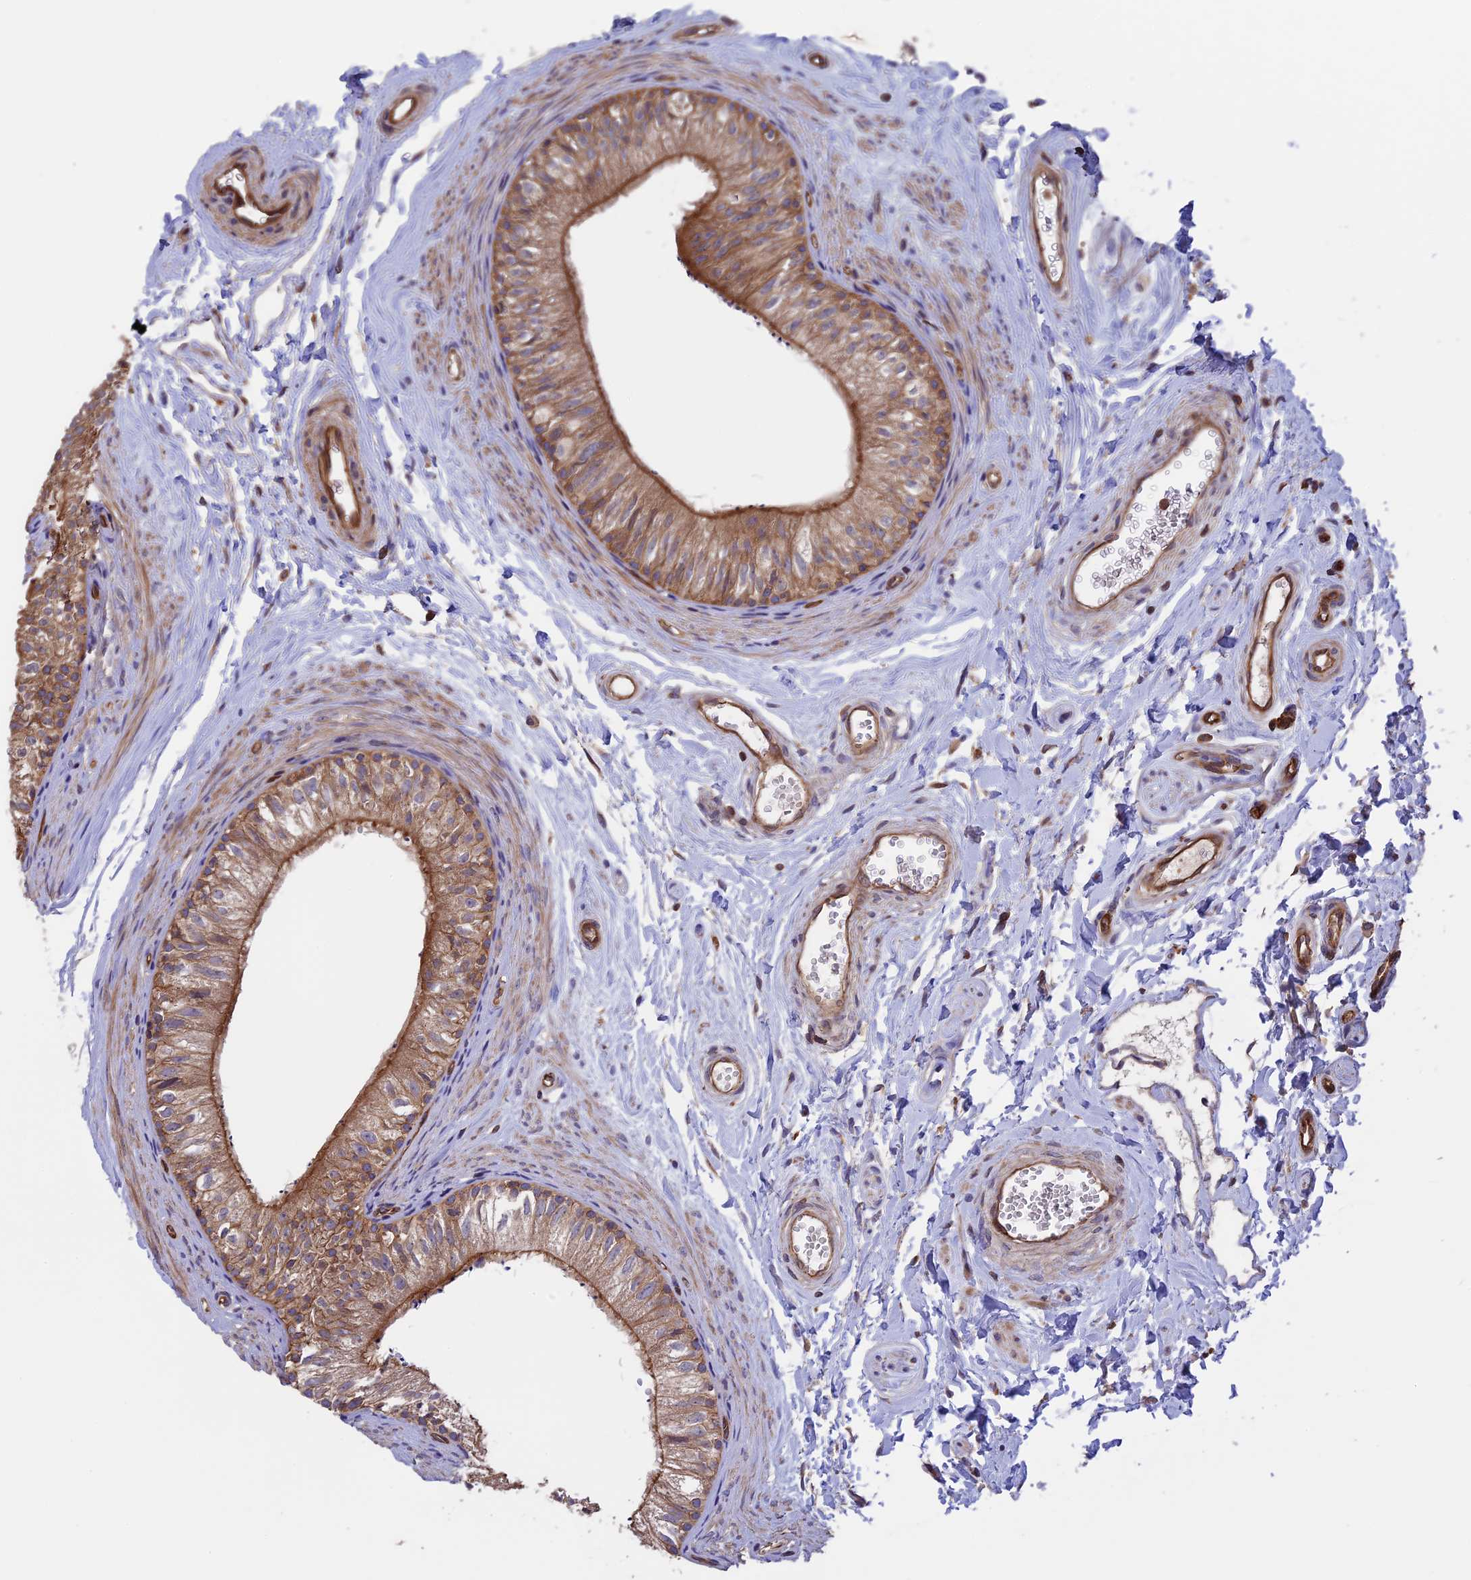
{"staining": {"intensity": "moderate", "quantity": ">75%", "location": "cytoplasmic/membranous"}, "tissue": "epididymis", "cell_type": "Glandular cells", "image_type": "normal", "snomed": [{"axis": "morphology", "description": "Normal tissue, NOS"}, {"axis": "topography", "description": "Epididymis"}], "caption": "DAB (3,3'-diaminobenzidine) immunohistochemical staining of benign human epididymis displays moderate cytoplasmic/membranous protein expression in about >75% of glandular cells.", "gene": "GAS8", "patient": {"sex": "male", "age": 56}}